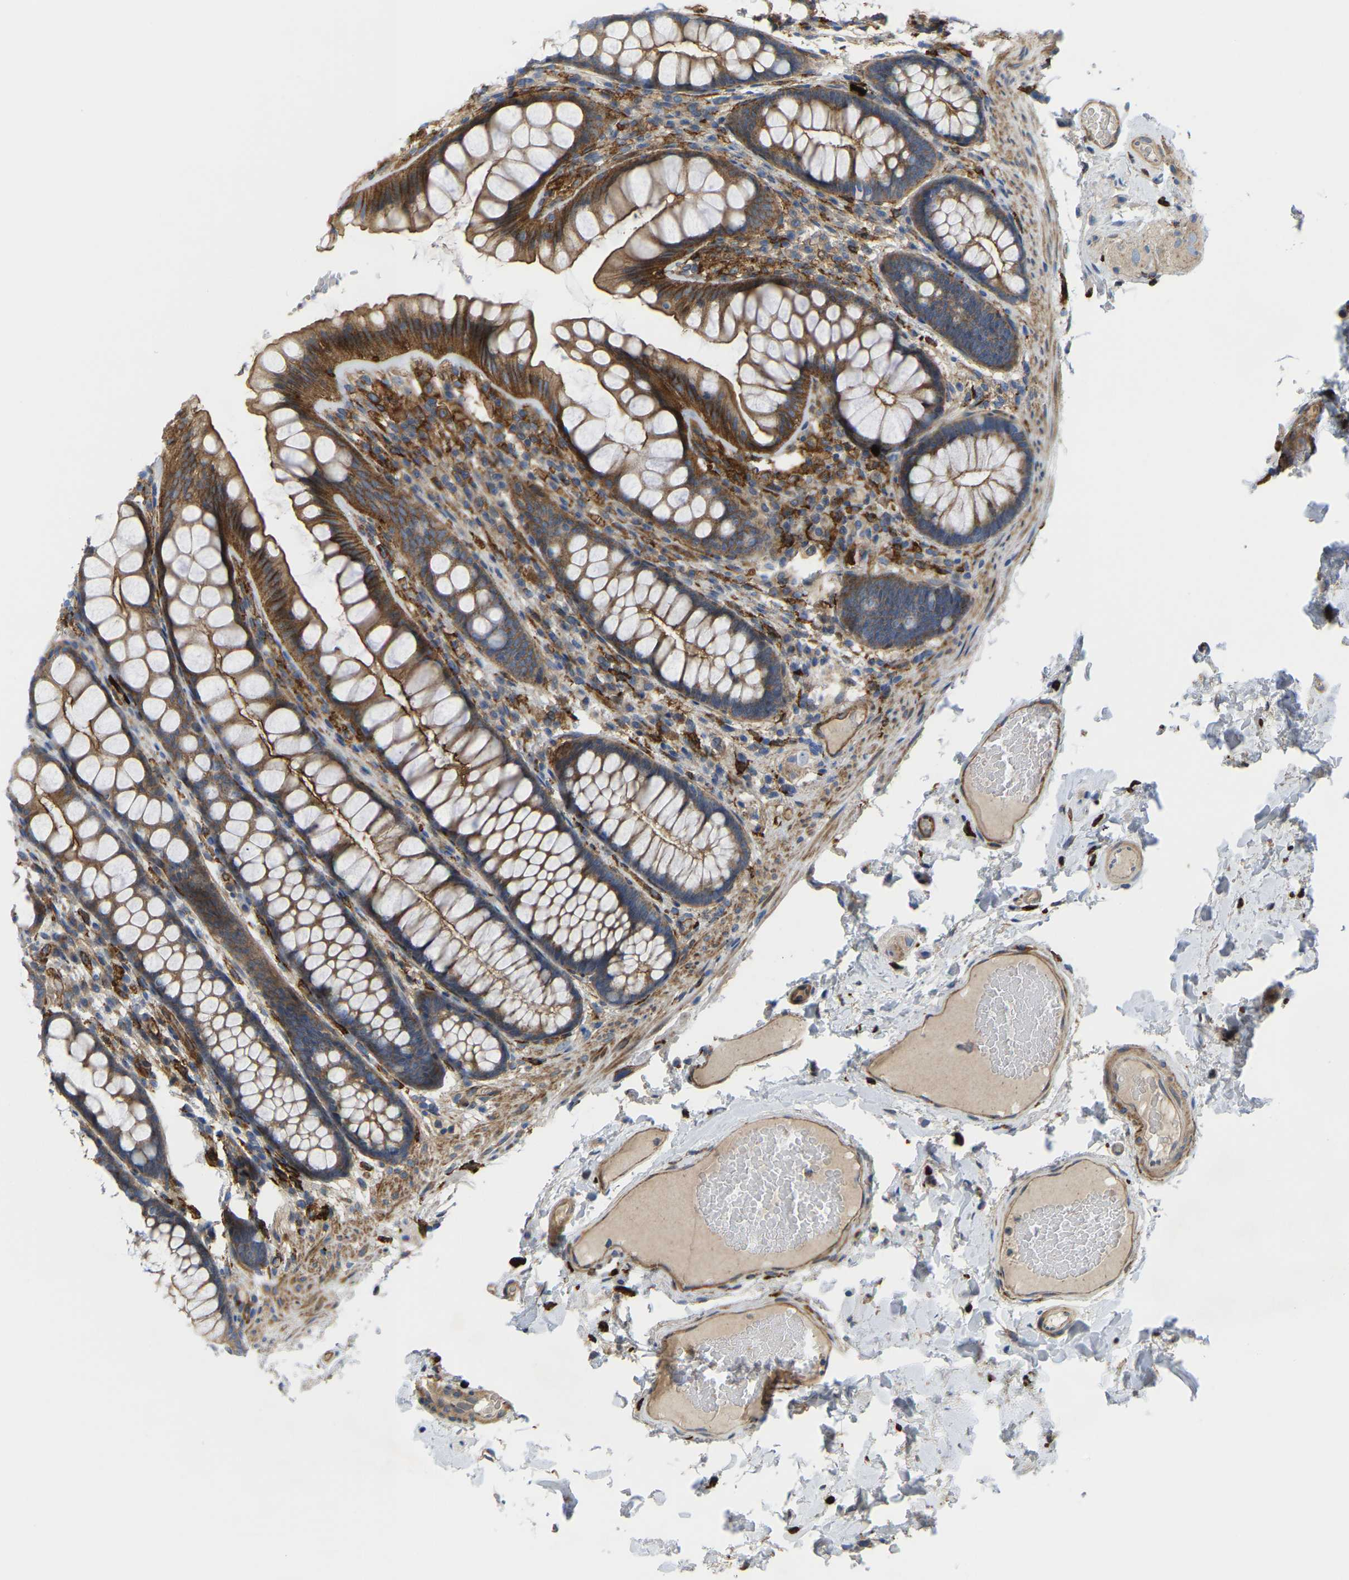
{"staining": {"intensity": "moderate", "quantity": ">75%", "location": "cytoplasmic/membranous"}, "tissue": "colon", "cell_type": "Endothelial cells", "image_type": "normal", "snomed": [{"axis": "morphology", "description": "Normal tissue, NOS"}, {"axis": "topography", "description": "Colon"}], "caption": "Immunohistochemistry staining of unremarkable colon, which demonstrates medium levels of moderate cytoplasmic/membranous positivity in about >75% of endothelial cells indicating moderate cytoplasmic/membranous protein staining. The staining was performed using DAB (brown) for protein detection and nuclei were counterstained in hematoxylin (blue).", "gene": "PICALM", "patient": {"sex": "female", "age": 56}}